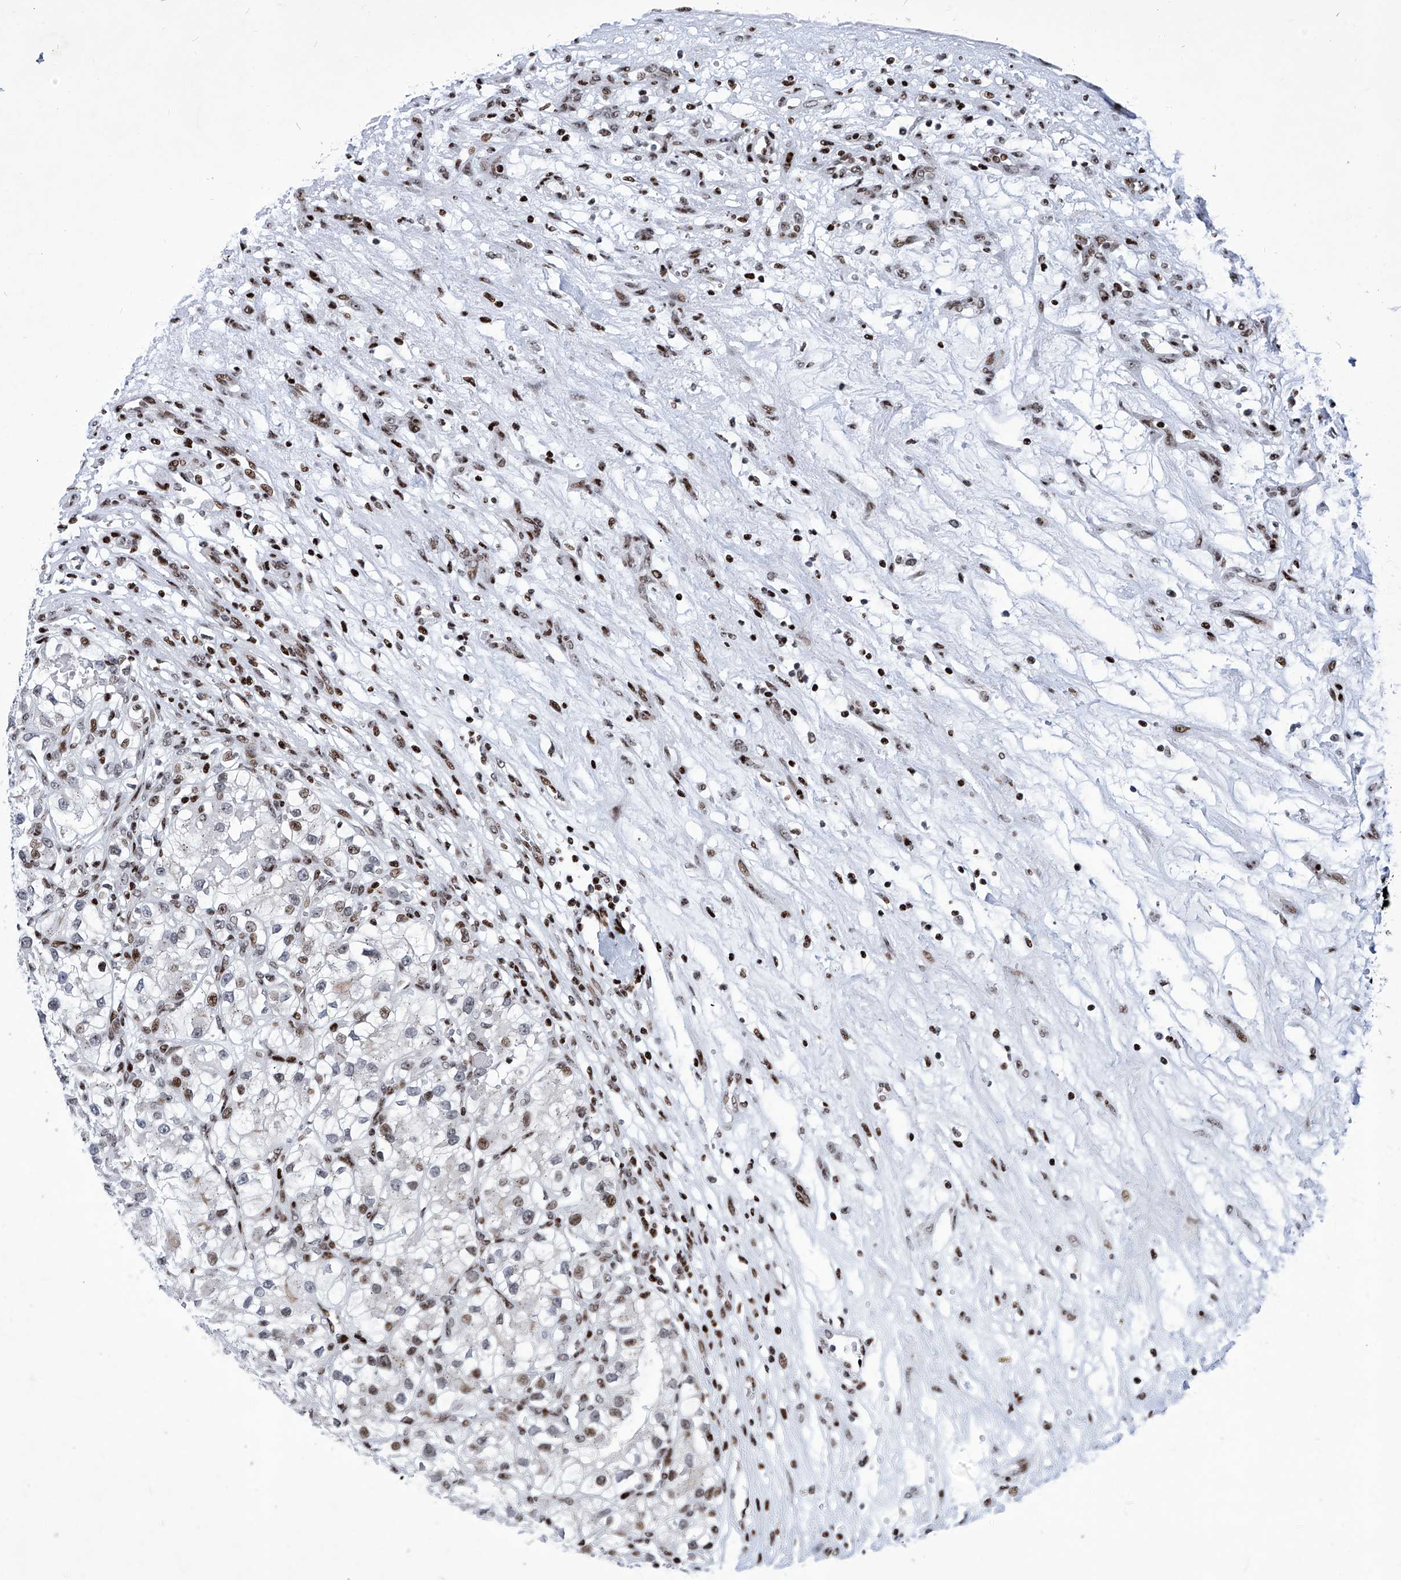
{"staining": {"intensity": "moderate", "quantity": "<25%", "location": "nuclear"}, "tissue": "renal cancer", "cell_type": "Tumor cells", "image_type": "cancer", "snomed": [{"axis": "morphology", "description": "Adenocarcinoma, NOS"}, {"axis": "topography", "description": "Kidney"}], "caption": "Renal cancer tissue displays moderate nuclear staining in about <25% of tumor cells, visualized by immunohistochemistry.", "gene": "HEY2", "patient": {"sex": "female", "age": 57}}